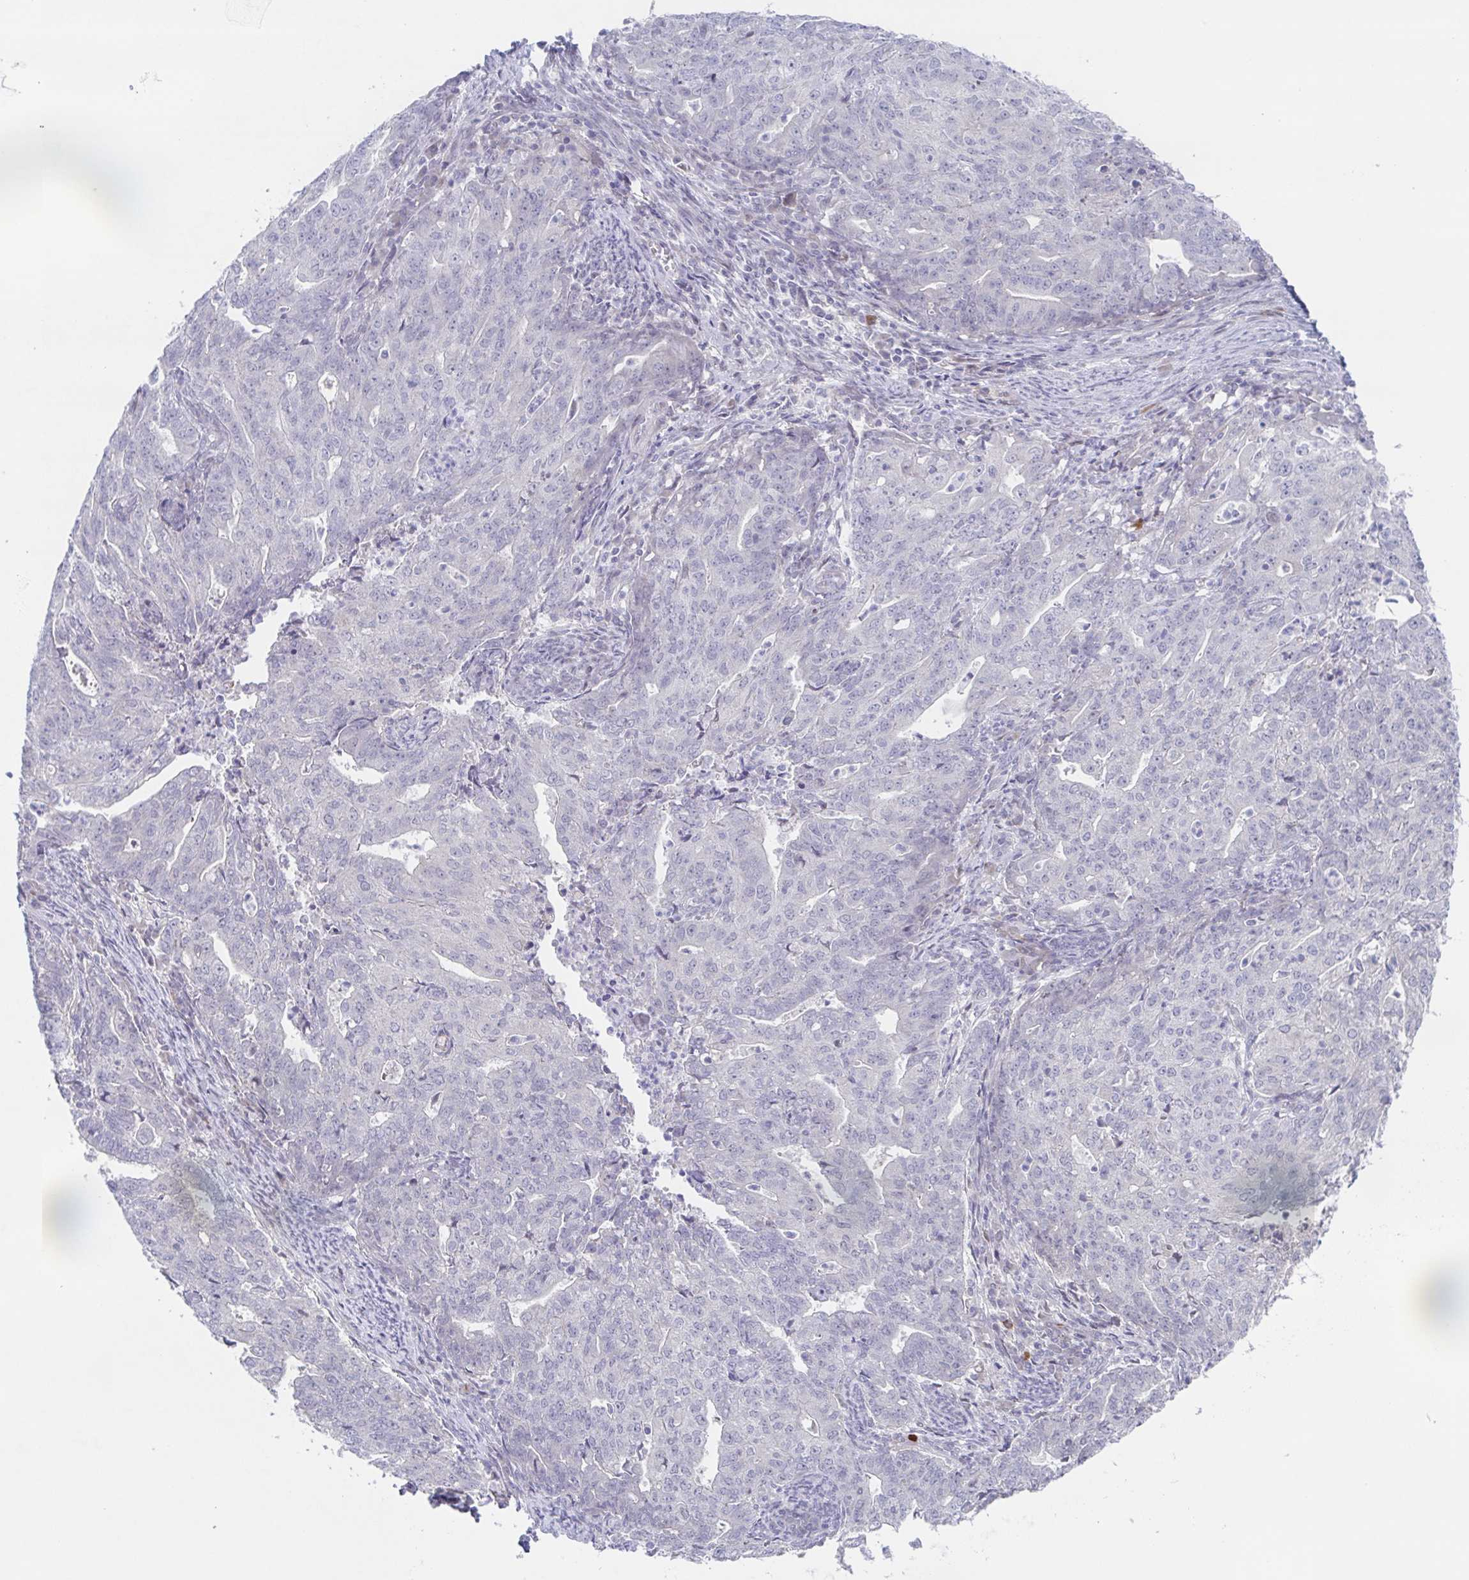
{"staining": {"intensity": "negative", "quantity": "none", "location": "none"}, "tissue": "endometrial cancer", "cell_type": "Tumor cells", "image_type": "cancer", "snomed": [{"axis": "morphology", "description": "Adenocarcinoma, NOS"}, {"axis": "topography", "description": "Endometrium"}], "caption": "Endometrial adenocarcinoma stained for a protein using immunohistochemistry shows no positivity tumor cells.", "gene": "POU2F3", "patient": {"sex": "female", "age": 82}}